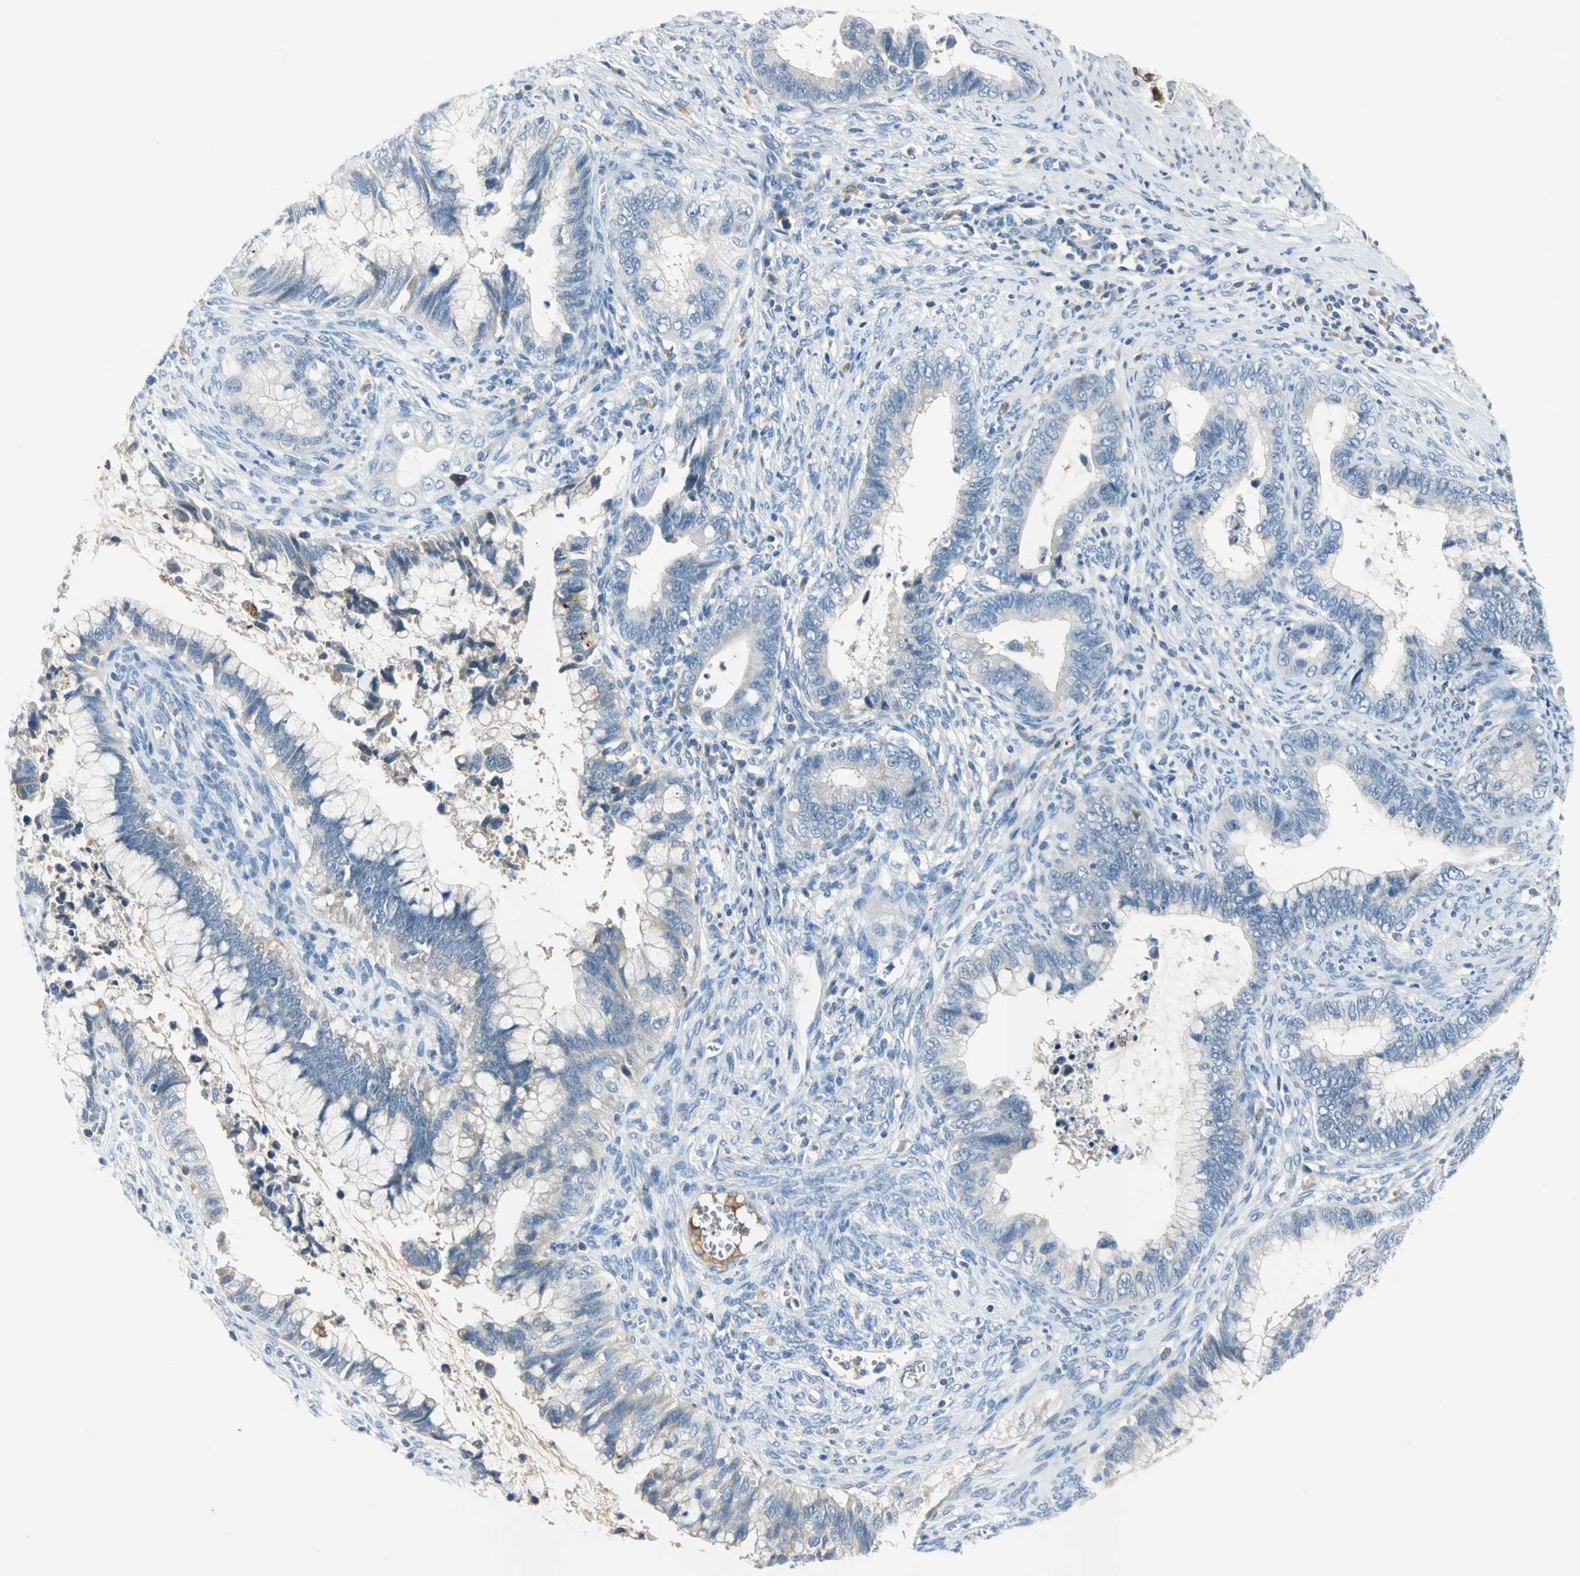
{"staining": {"intensity": "weak", "quantity": "25%-75%", "location": "cytoplasmic/membranous"}, "tissue": "cervical cancer", "cell_type": "Tumor cells", "image_type": "cancer", "snomed": [{"axis": "morphology", "description": "Adenocarcinoma, NOS"}, {"axis": "topography", "description": "Cervix"}], "caption": "Protein expression analysis of human adenocarcinoma (cervical) reveals weak cytoplasmic/membranous positivity in about 25%-75% of tumor cells.", "gene": "ZIC1", "patient": {"sex": "female", "age": 44}}